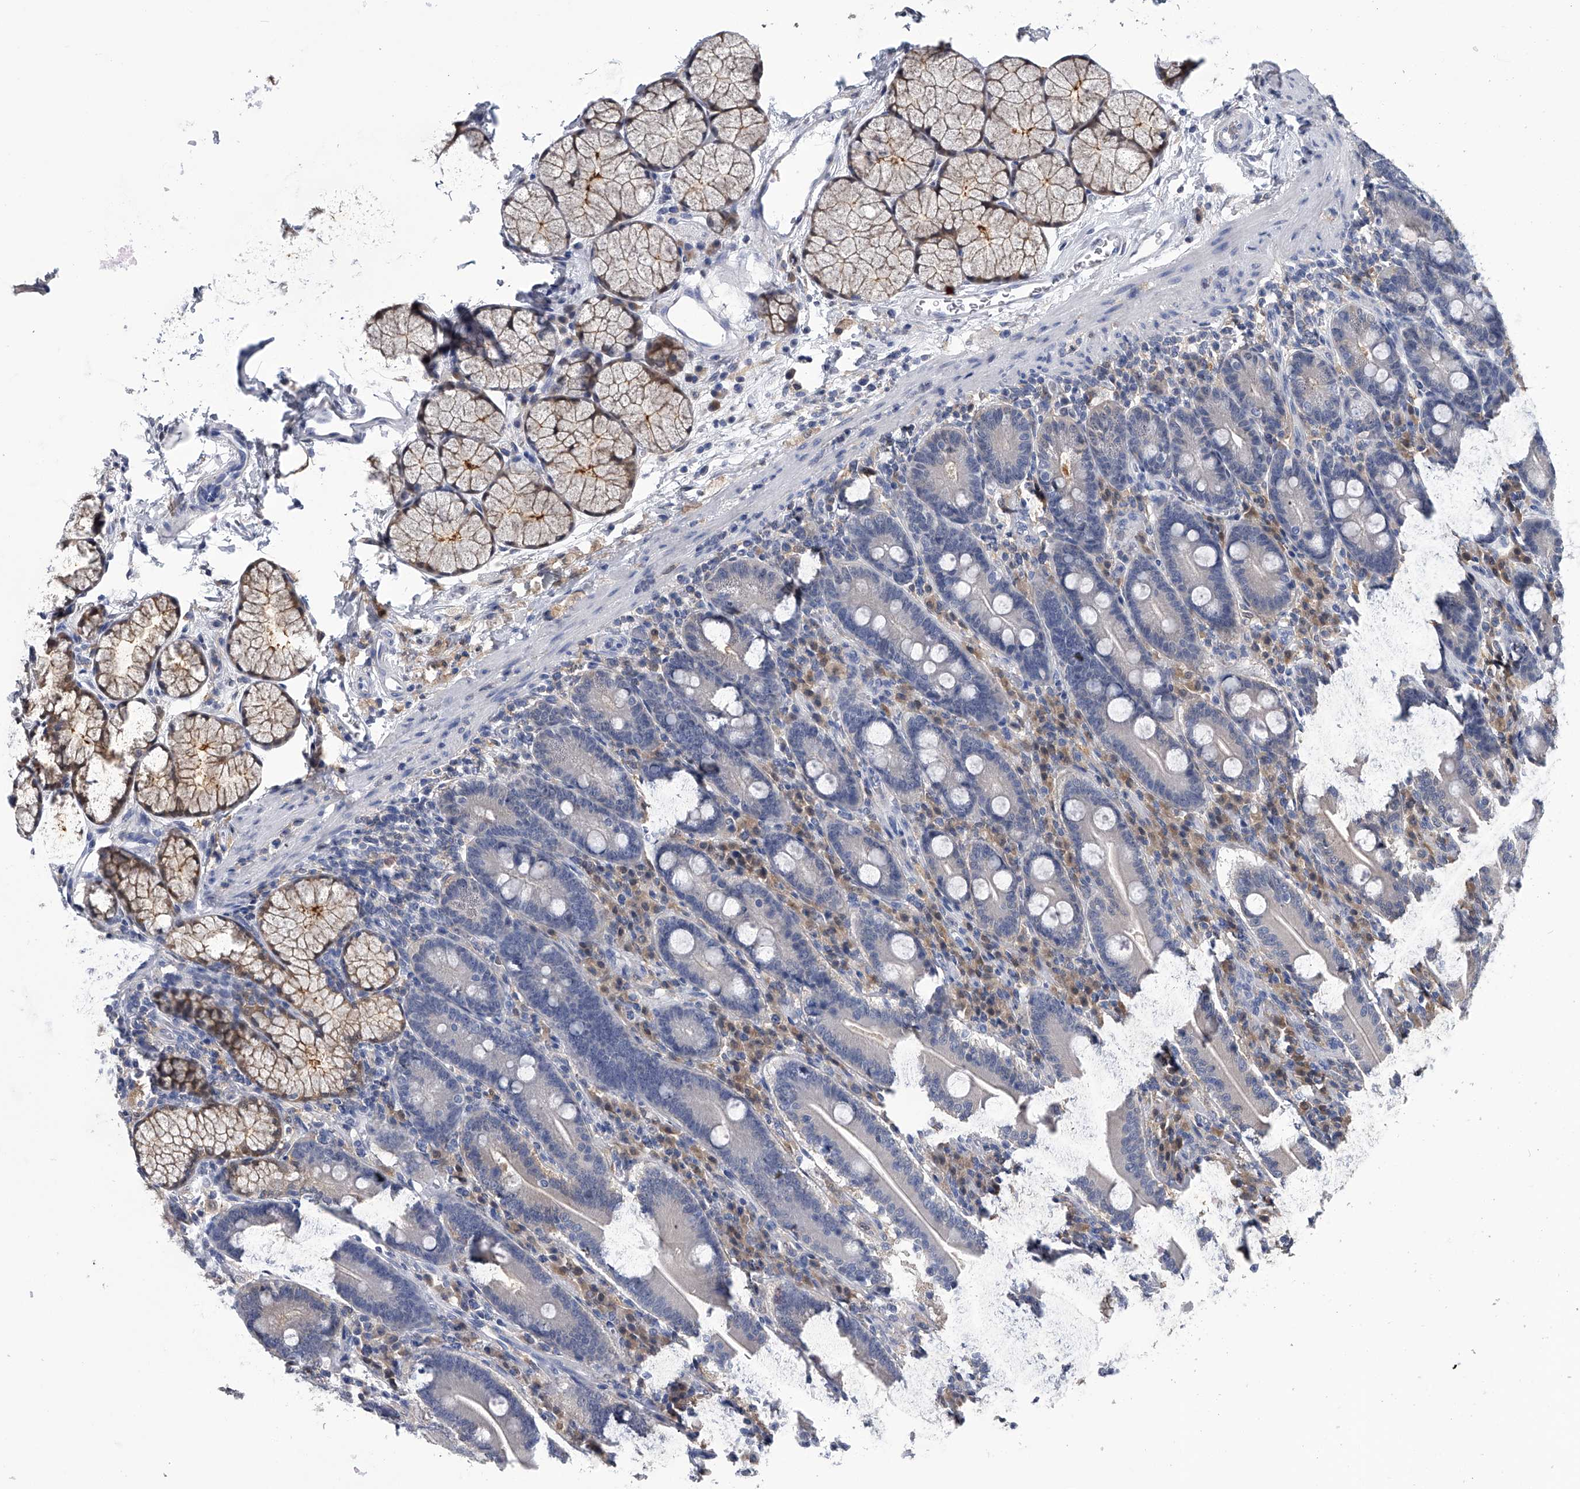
{"staining": {"intensity": "negative", "quantity": "none", "location": "none"}, "tissue": "duodenum", "cell_type": "Glandular cells", "image_type": "normal", "snomed": [{"axis": "morphology", "description": "Normal tissue, NOS"}, {"axis": "topography", "description": "Duodenum"}], "caption": "This is a photomicrograph of immunohistochemistry staining of normal duodenum, which shows no positivity in glandular cells. (Immunohistochemistry, brightfield microscopy, high magnification).", "gene": "PDXK", "patient": {"sex": "male", "age": 35}}